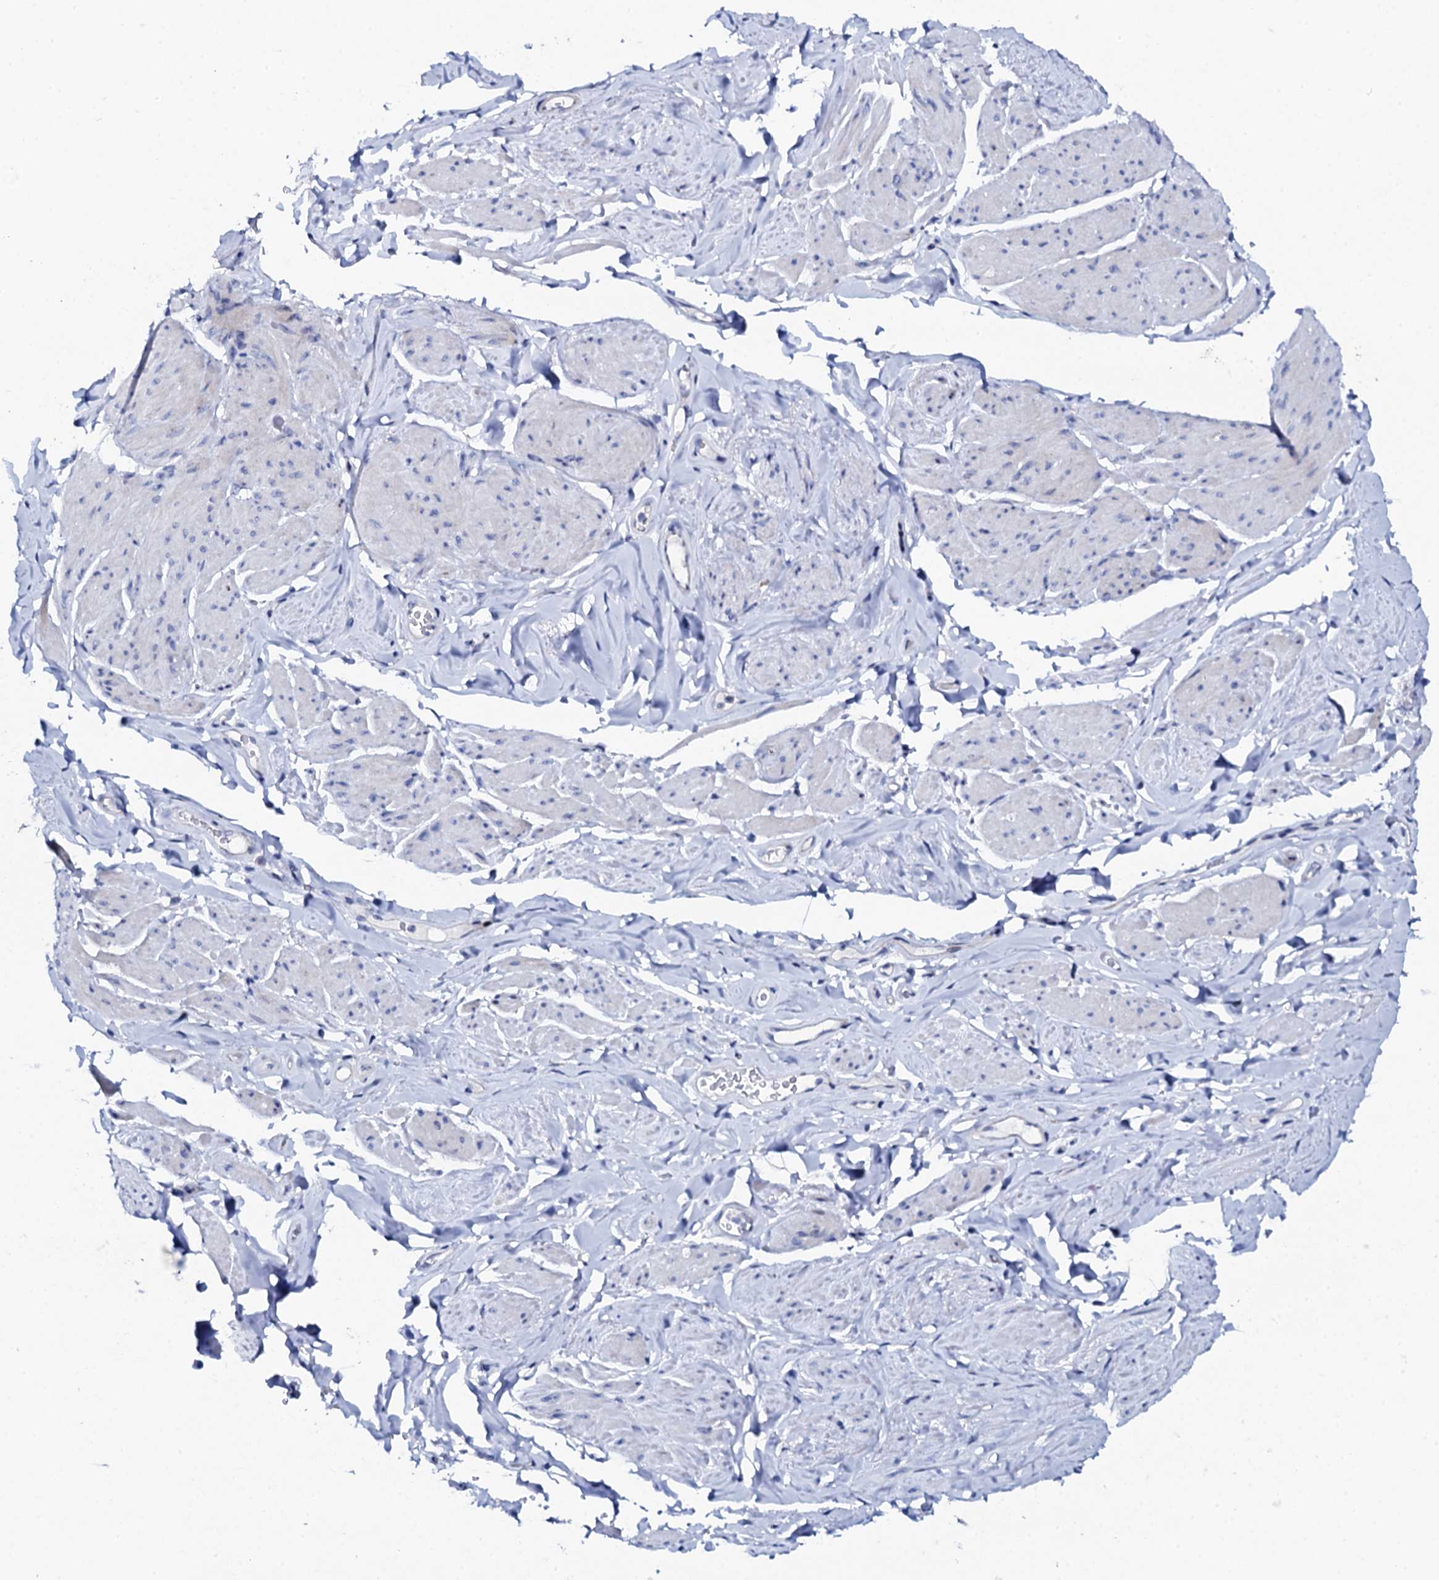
{"staining": {"intensity": "negative", "quantity": "none", "location": "none"}, "tissue": "smooth muscle", "cell_type": "Smooth muscle cells", "image_type": "normal", "snomed": [{"axis": "morphology", "description": "Normal tissue, NOS"}, {"axis": "topography", "description": "Smooth muscle"}, {"axis": "topography", "description": "Peripheral nerve tissue"}], "caption": "This is an IHC histopathology image of normal smooth muscle. There is no expression in smooth muscle cells.", "gene": "NUDT13", "patient": {"sex": "male", "age": 69}}